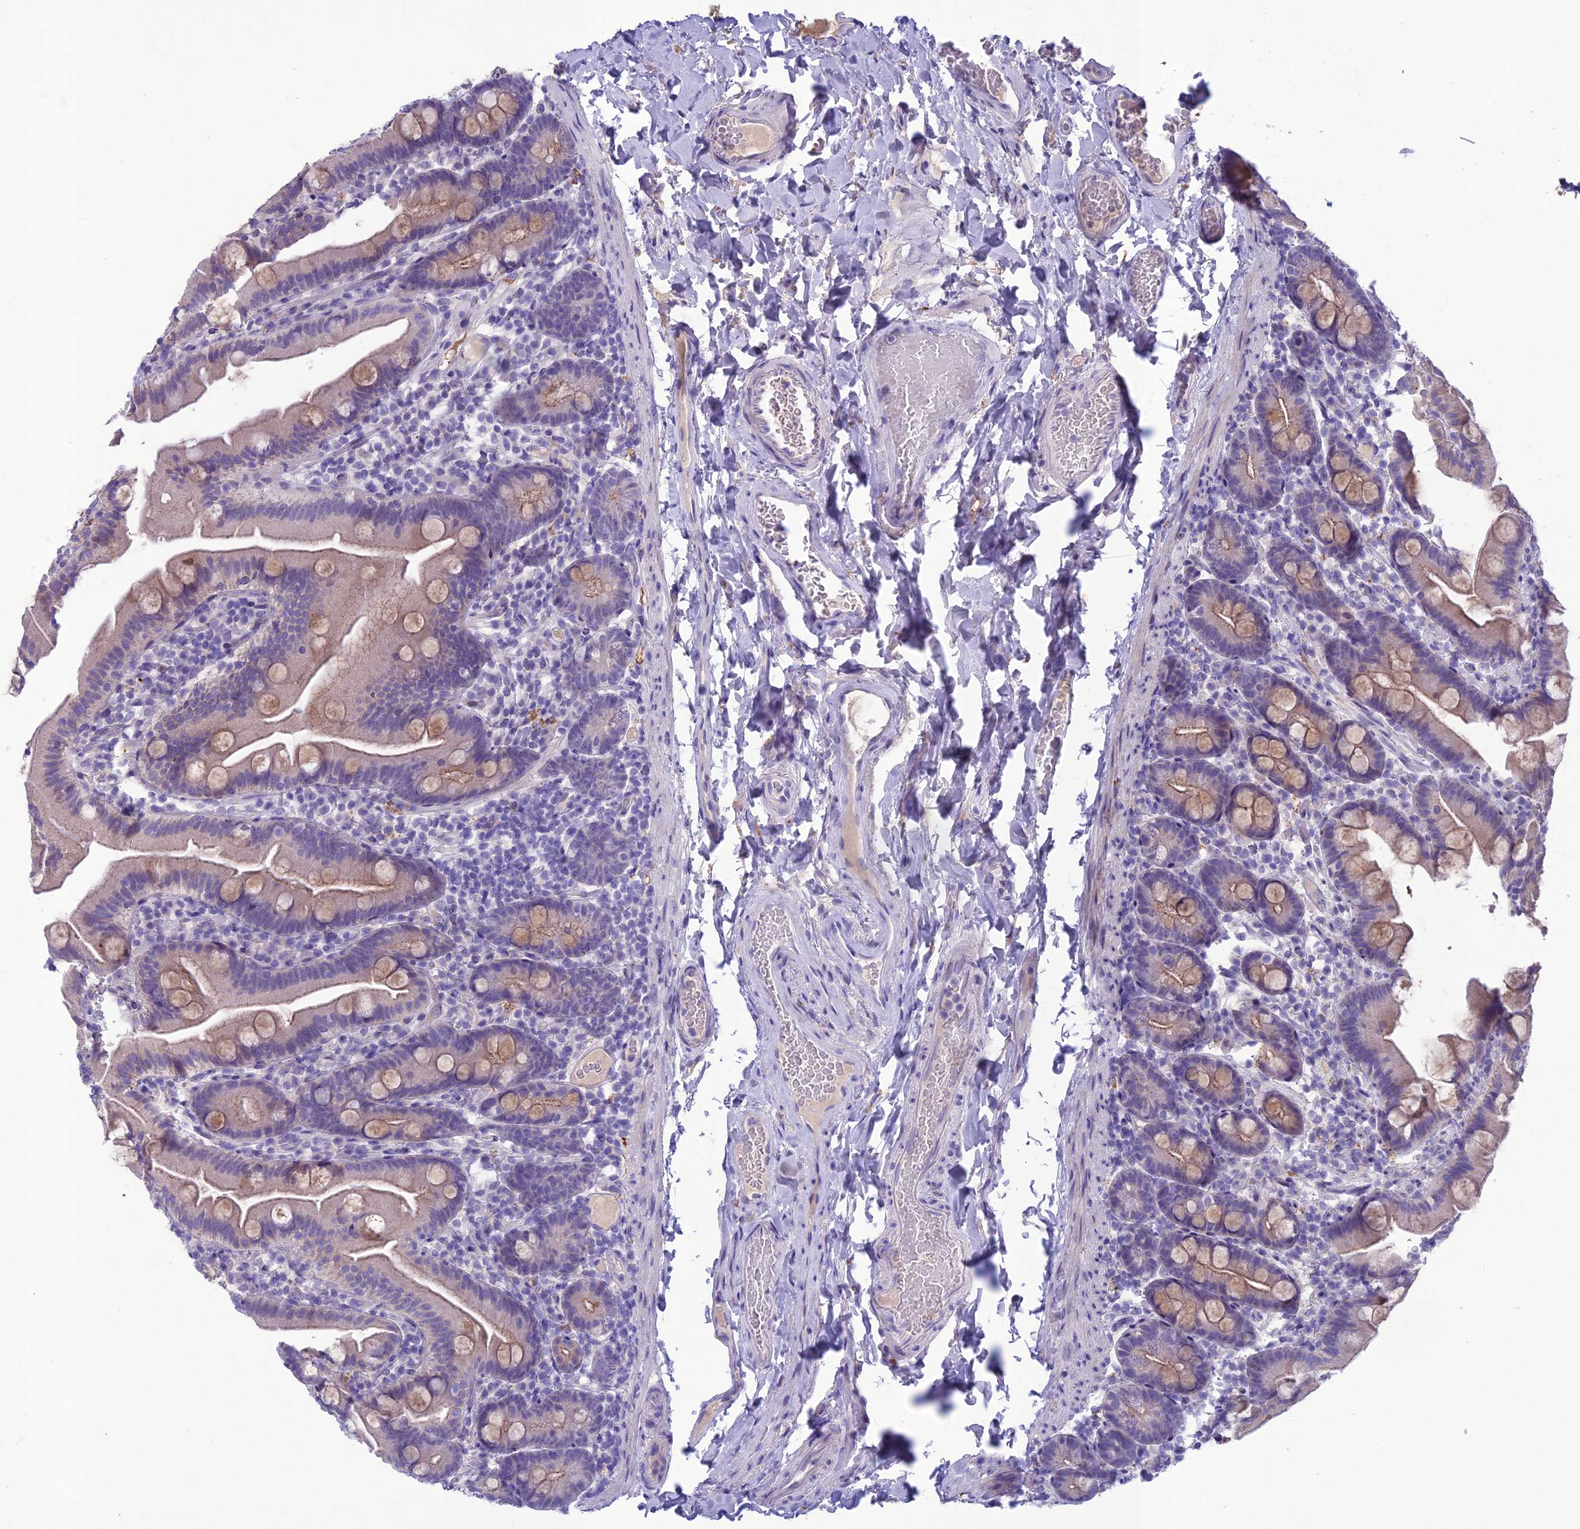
{"staining": {"intensity": "weak", "quantity": "25%-75%", "location": "cytoplasmic/membranous"}, "tissue": "small intestine", "cell_type": "Glandular cells", "image_type": "normal", "snomed": [{"axis": "morphology", "description": "Normal tissue, NOS"}, {"axis": "topography", "description": "Small intestine"}], "caption": "Weak cytoplasmic/membranous expression for a protein is present in approximately 25%-75% of glandular cells of benign small intestine using IHC.", "gene": "IFT172", "patient": {"sex": "female", "age": 68}}